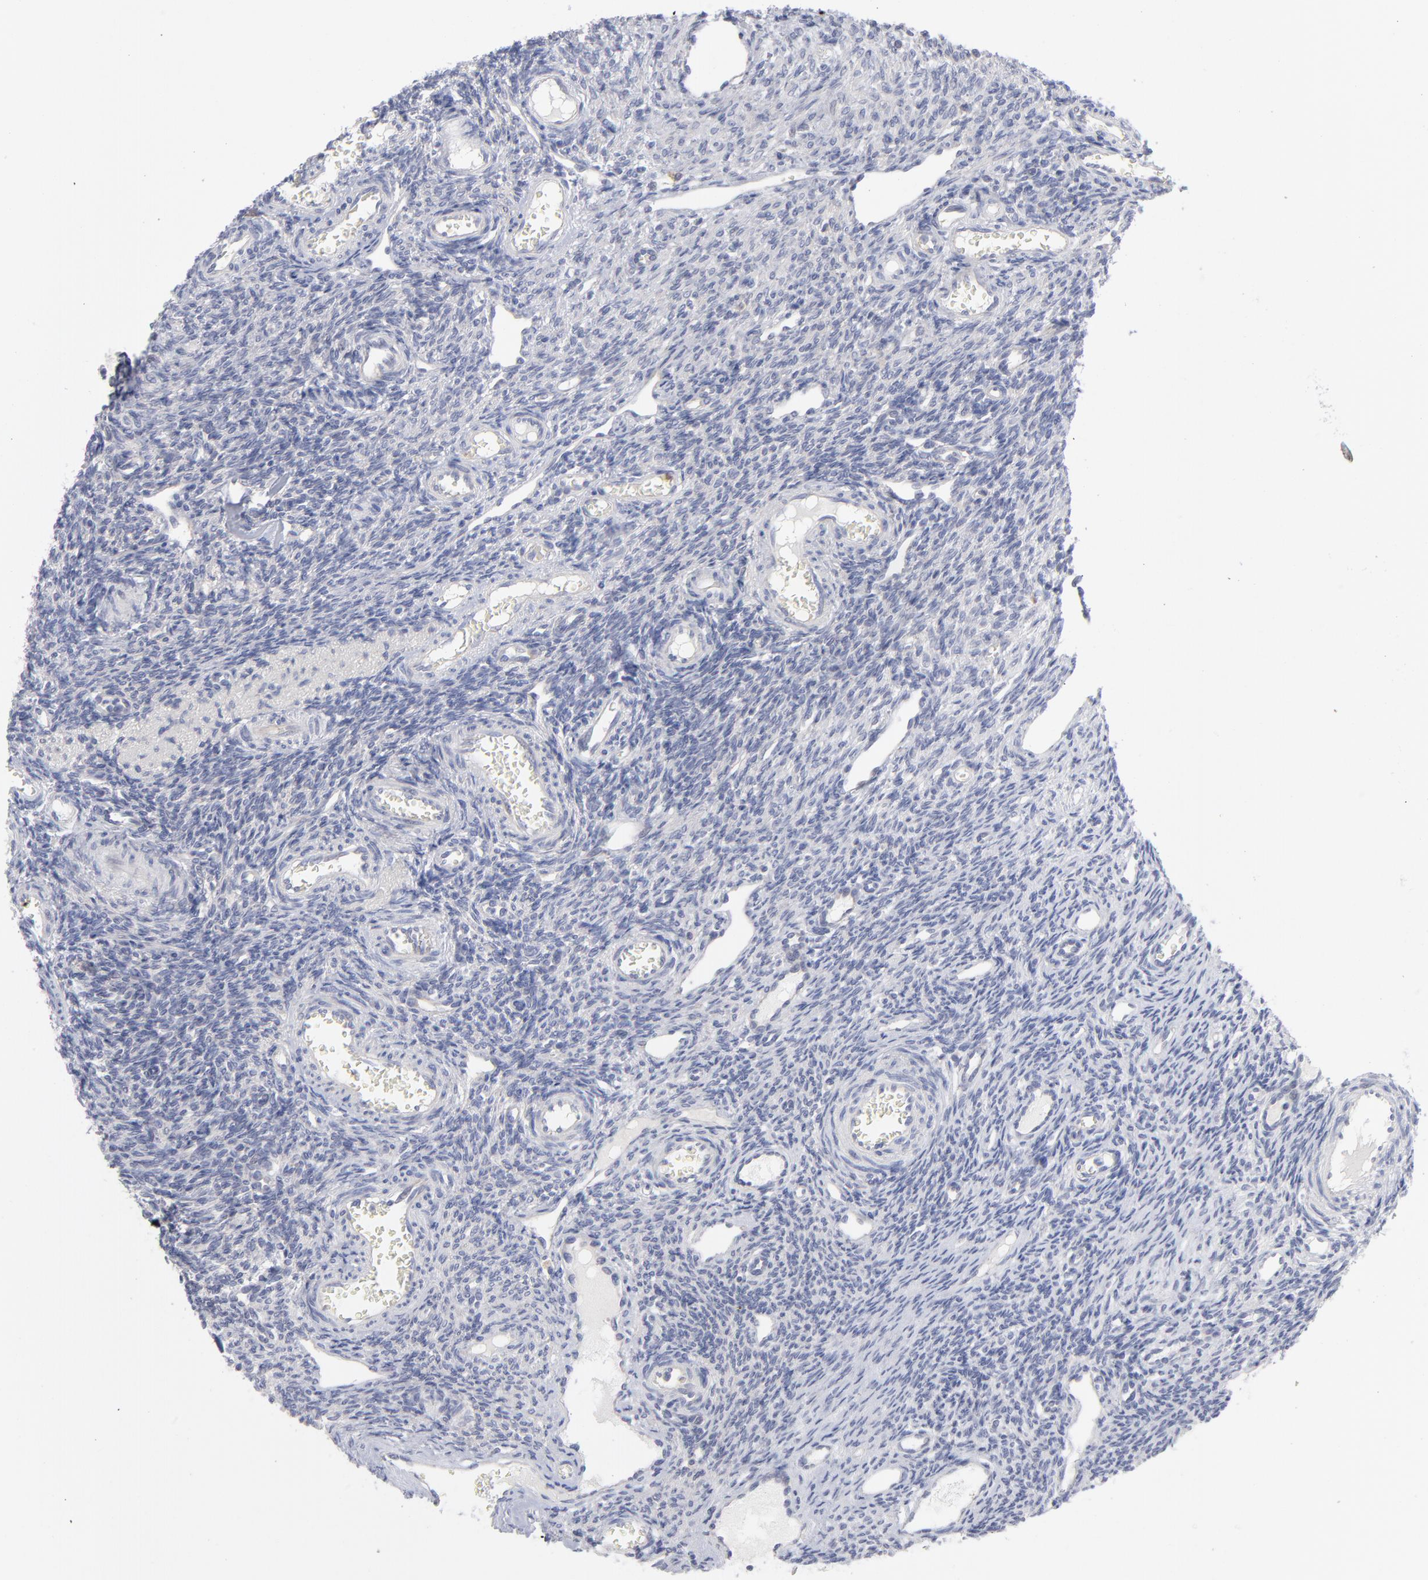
{"staining": {"intensity": "negative", "quantity": "none", "location": "none"}, "tissue": "ovary", "cell_type": "Ovarian stroma cells", "image_type": "normal", "snomed": [{"axis": "morphology", "description": "Normal tissue, NOS"}, {"axis": "topography", "description": "Ovary"}], "caption": "An image of human ovary is negative for staining in ovarian stroma cells. (DAB (3,3'-diaminobenzidine) IHC with hematoxylin counter stain).", "gene": "RPS24", "patient": {"sex": "female", "age": 33}}